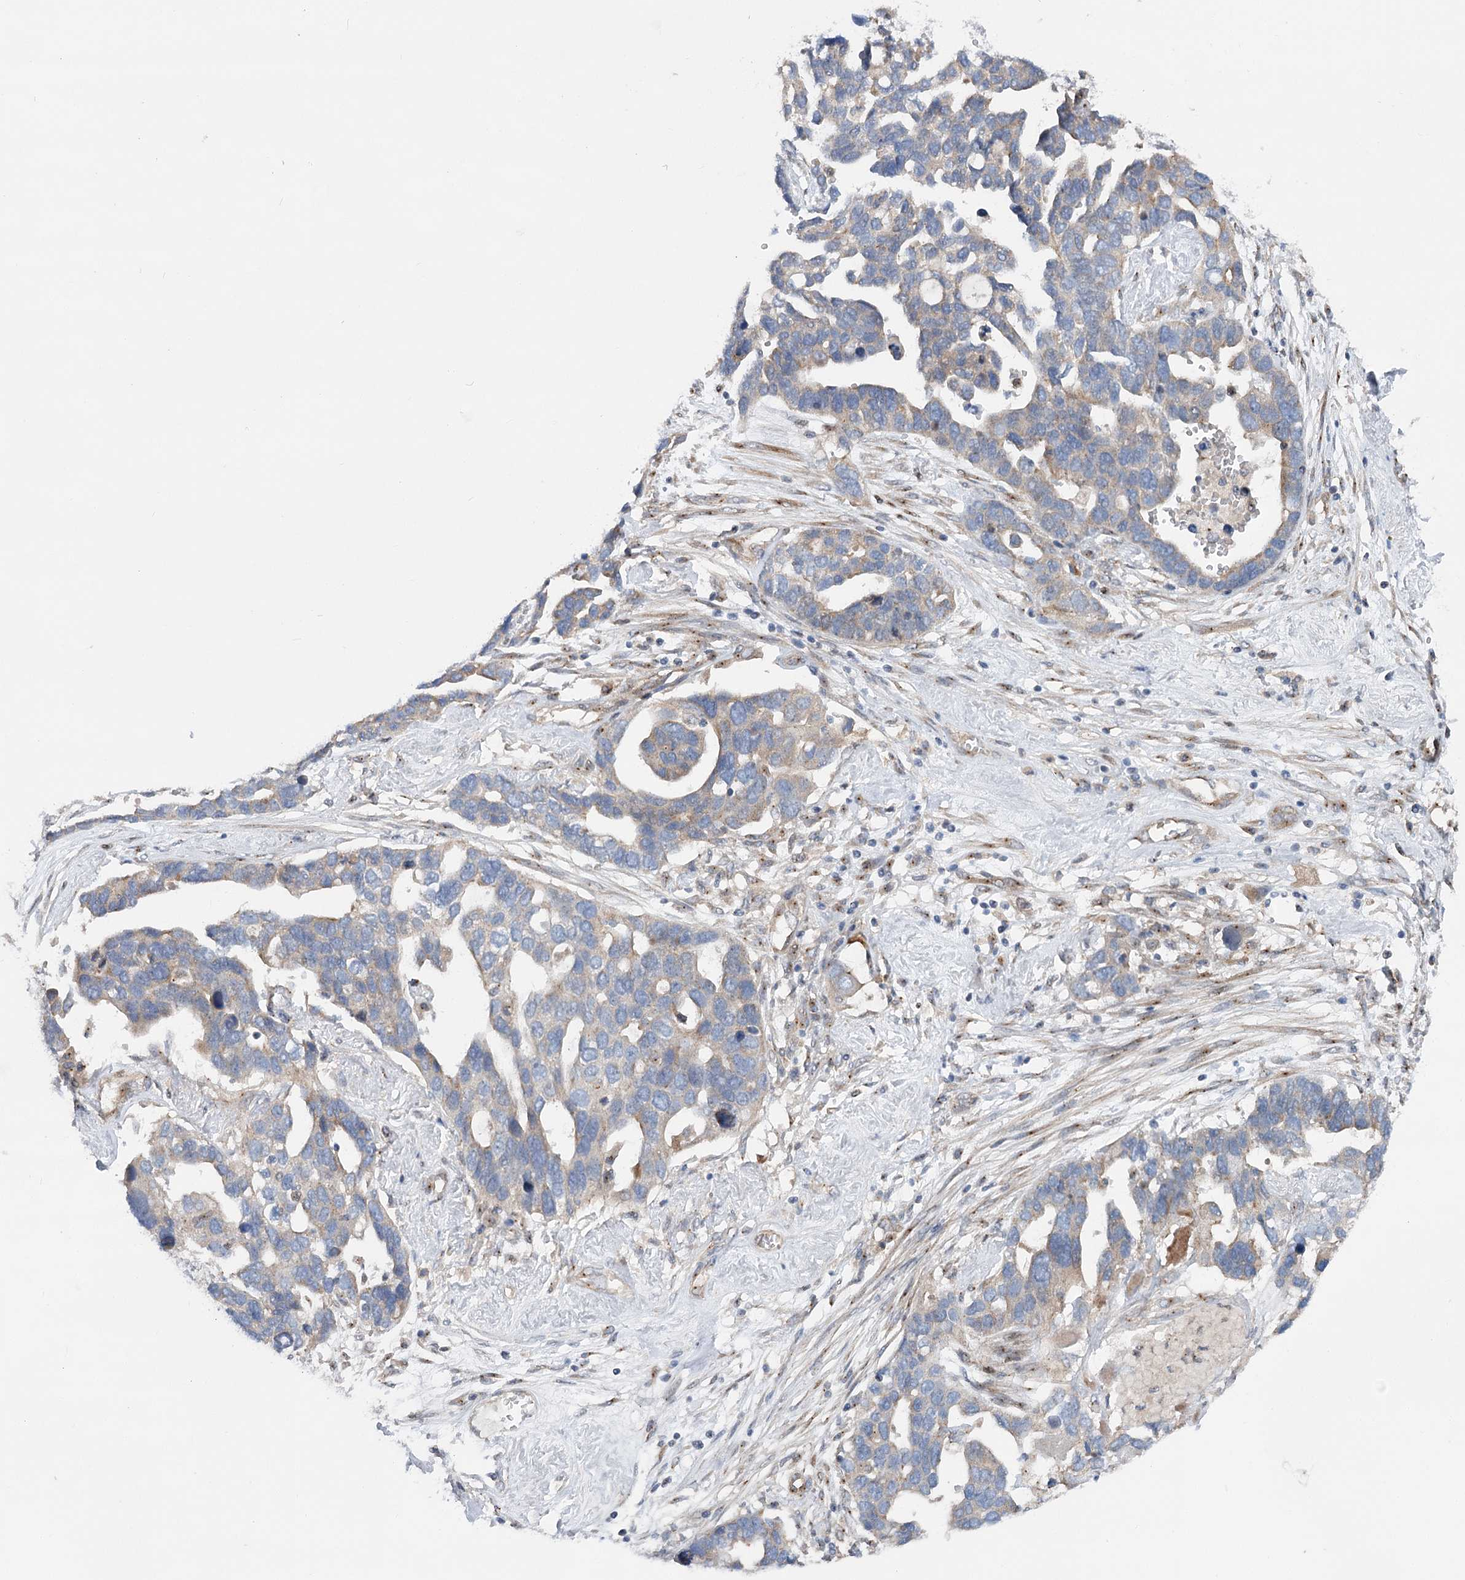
{"staining": {"intensity": "weak", "quantity": "25%-75%", "location": "cytoplasmic/membranous"}, "tissue": "ovarian cancer", "cell_type": "Tumor cells", "image_type": "cancer", "snomed": [{"axis": "morphology", "description": "Cystadenocarcinoma, serous, NOS"}, {"axis": "topography", "description": "Ovary"}], "caption": "High-magnification brightfield microscopy of ovarian cancer stained with DAB (3,3'-diaminobenzidine) (brown) and counterstained with hematoxylin (blue). tumor cells exhibit weak cytoplasmic/membranous expression is identified in approximately25%-75% of cells. (brown staining indicates protein expression, while blue staining denotes nuclei).", "gene": "SCN11A", "patient": {"sex": "female", "age": 54}}